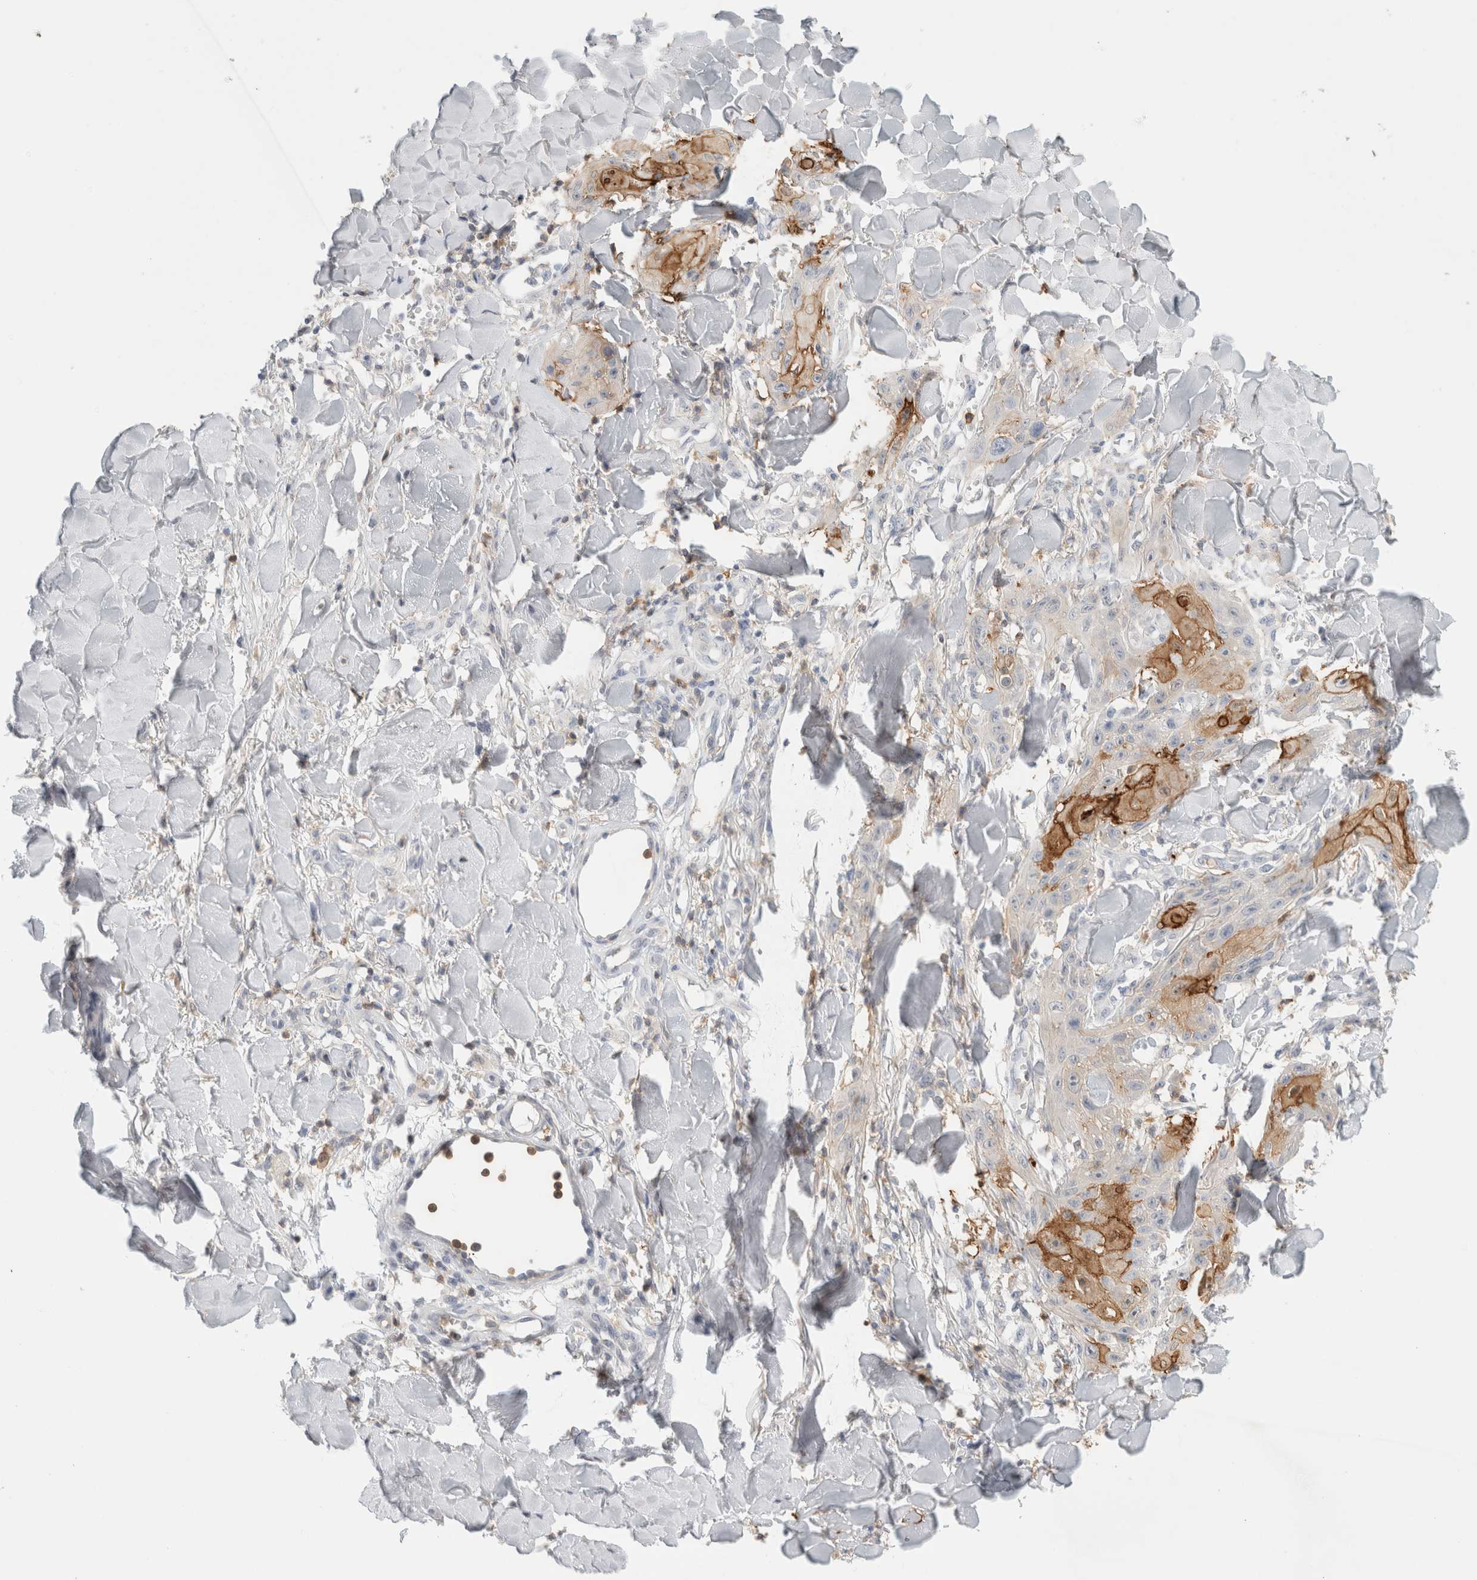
{"staining": {"intensity": "strong", "quantity": "25%-75%", "location": "cytoplasmic/membranous"}, "tissue": "skin cancer", "cell_type": "Tumor cells", "image_type": "cancer", "snomed": [{"axis": "morphology", "description": "Squamous cell carcinoma, NOS"}, {"axis": "topography", "description": "Skin"}], "caption": "DAB immunohistochemical staining of skin squamous cell carcinoma reveals strong cytoplasmic/membranous protein expression in approximately 25%-75% of tumor cells.", "gene": "P2RY2", "patient": {"sex": "male", "age": 74}}